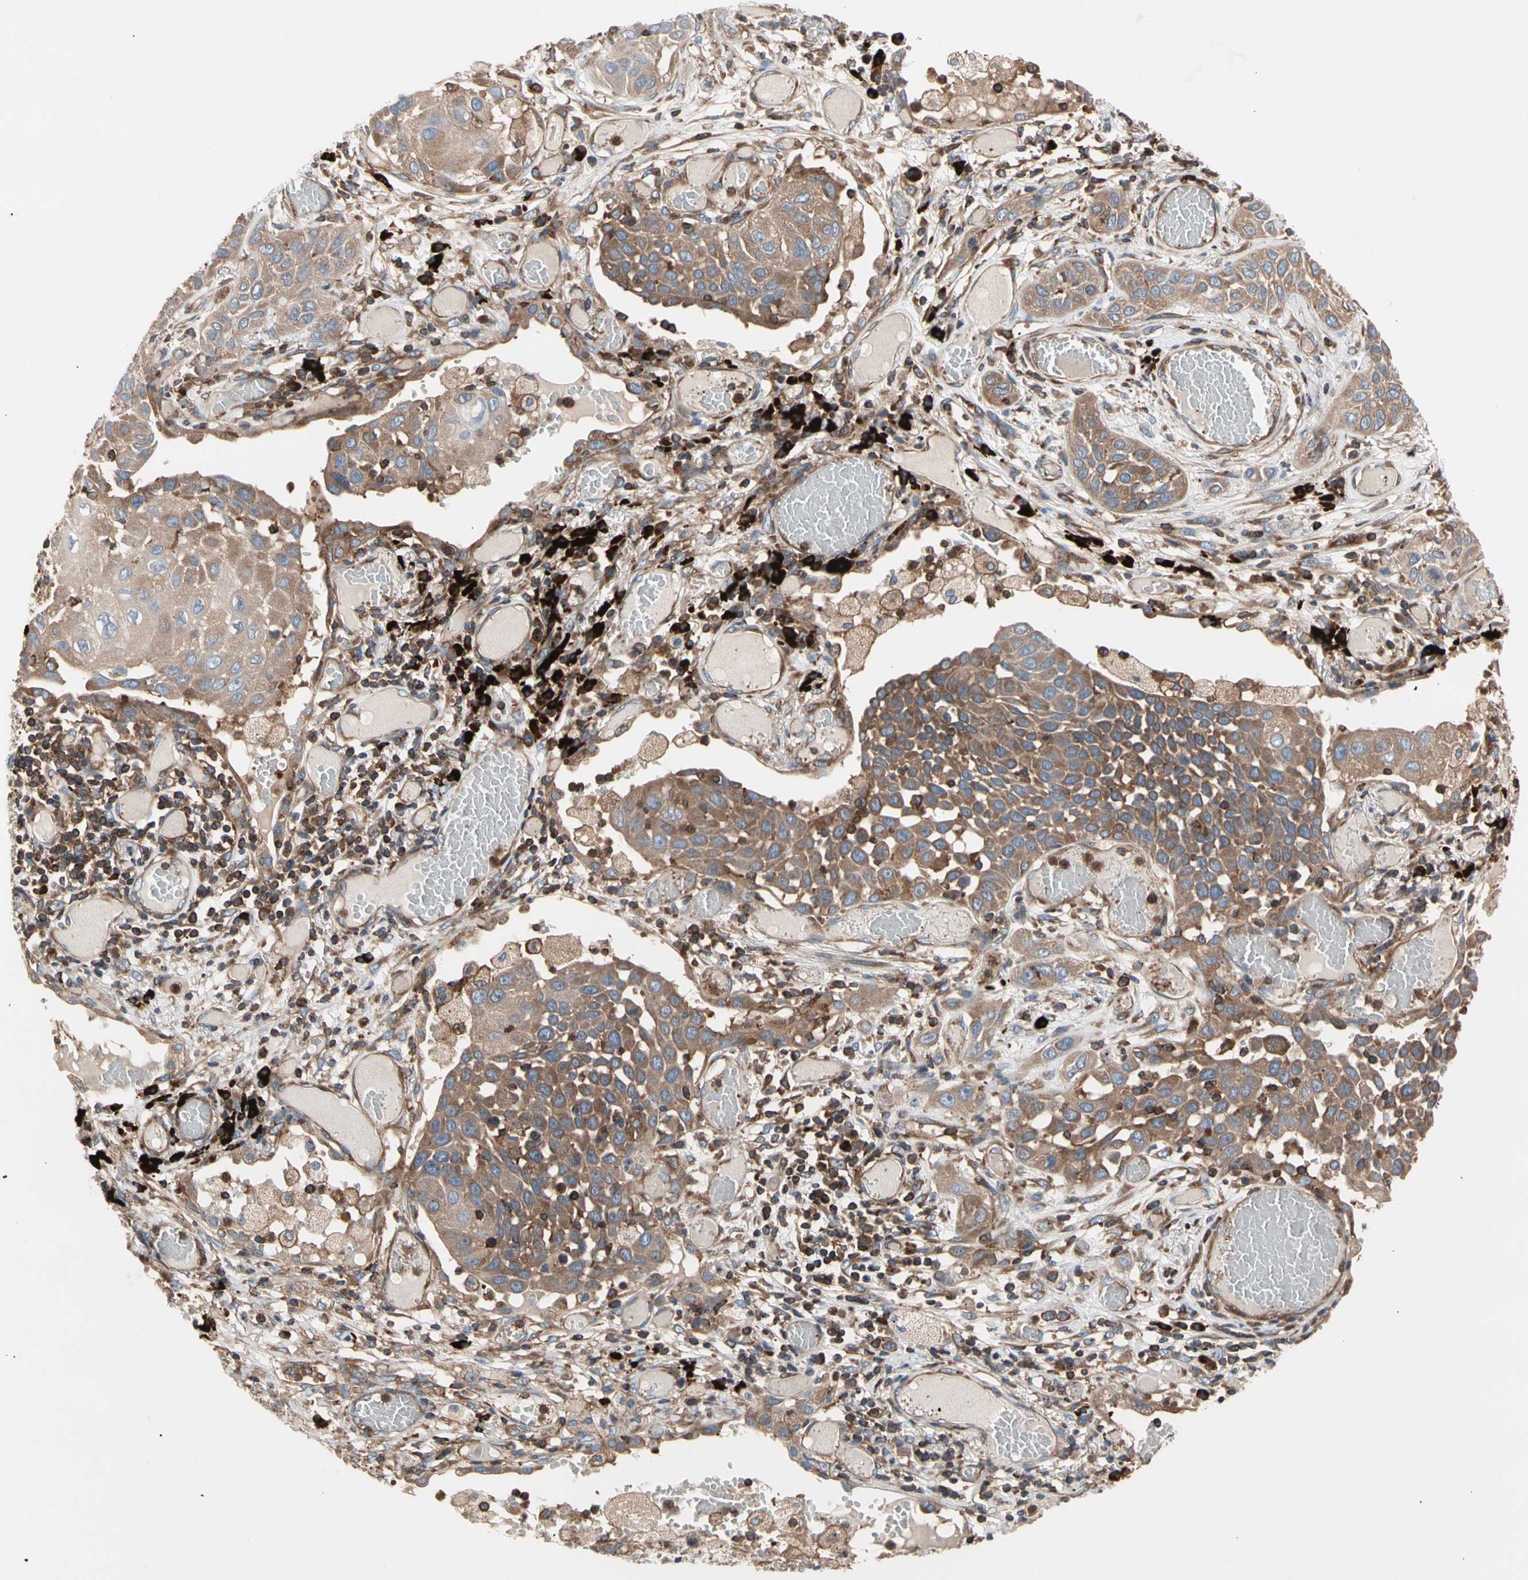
{"staining": {"intensity": "moderate", "quantity": ">75%", "location": "cytoplasmic/membranous"}, "tissue": "lung cancer", "cell_type": "Tumor cells", "image_type": "cancer", "snomed": [{"axis": "morphology", "description": "Squamous cell carcinoma, NOS"}, {"axis": "topography", "description": "Lung"}], "caption": "Lung squamous cell carcinoma was stained to show a protein in brown. There is medium levels of moderate cytoplasmic/membranous expression in approximately >75% of tumor cells. (Brightfield microscopy of DAB IHC at high magnification).", "gene": "ROCK1", "patient": {"sex": "male", "age": 71}}